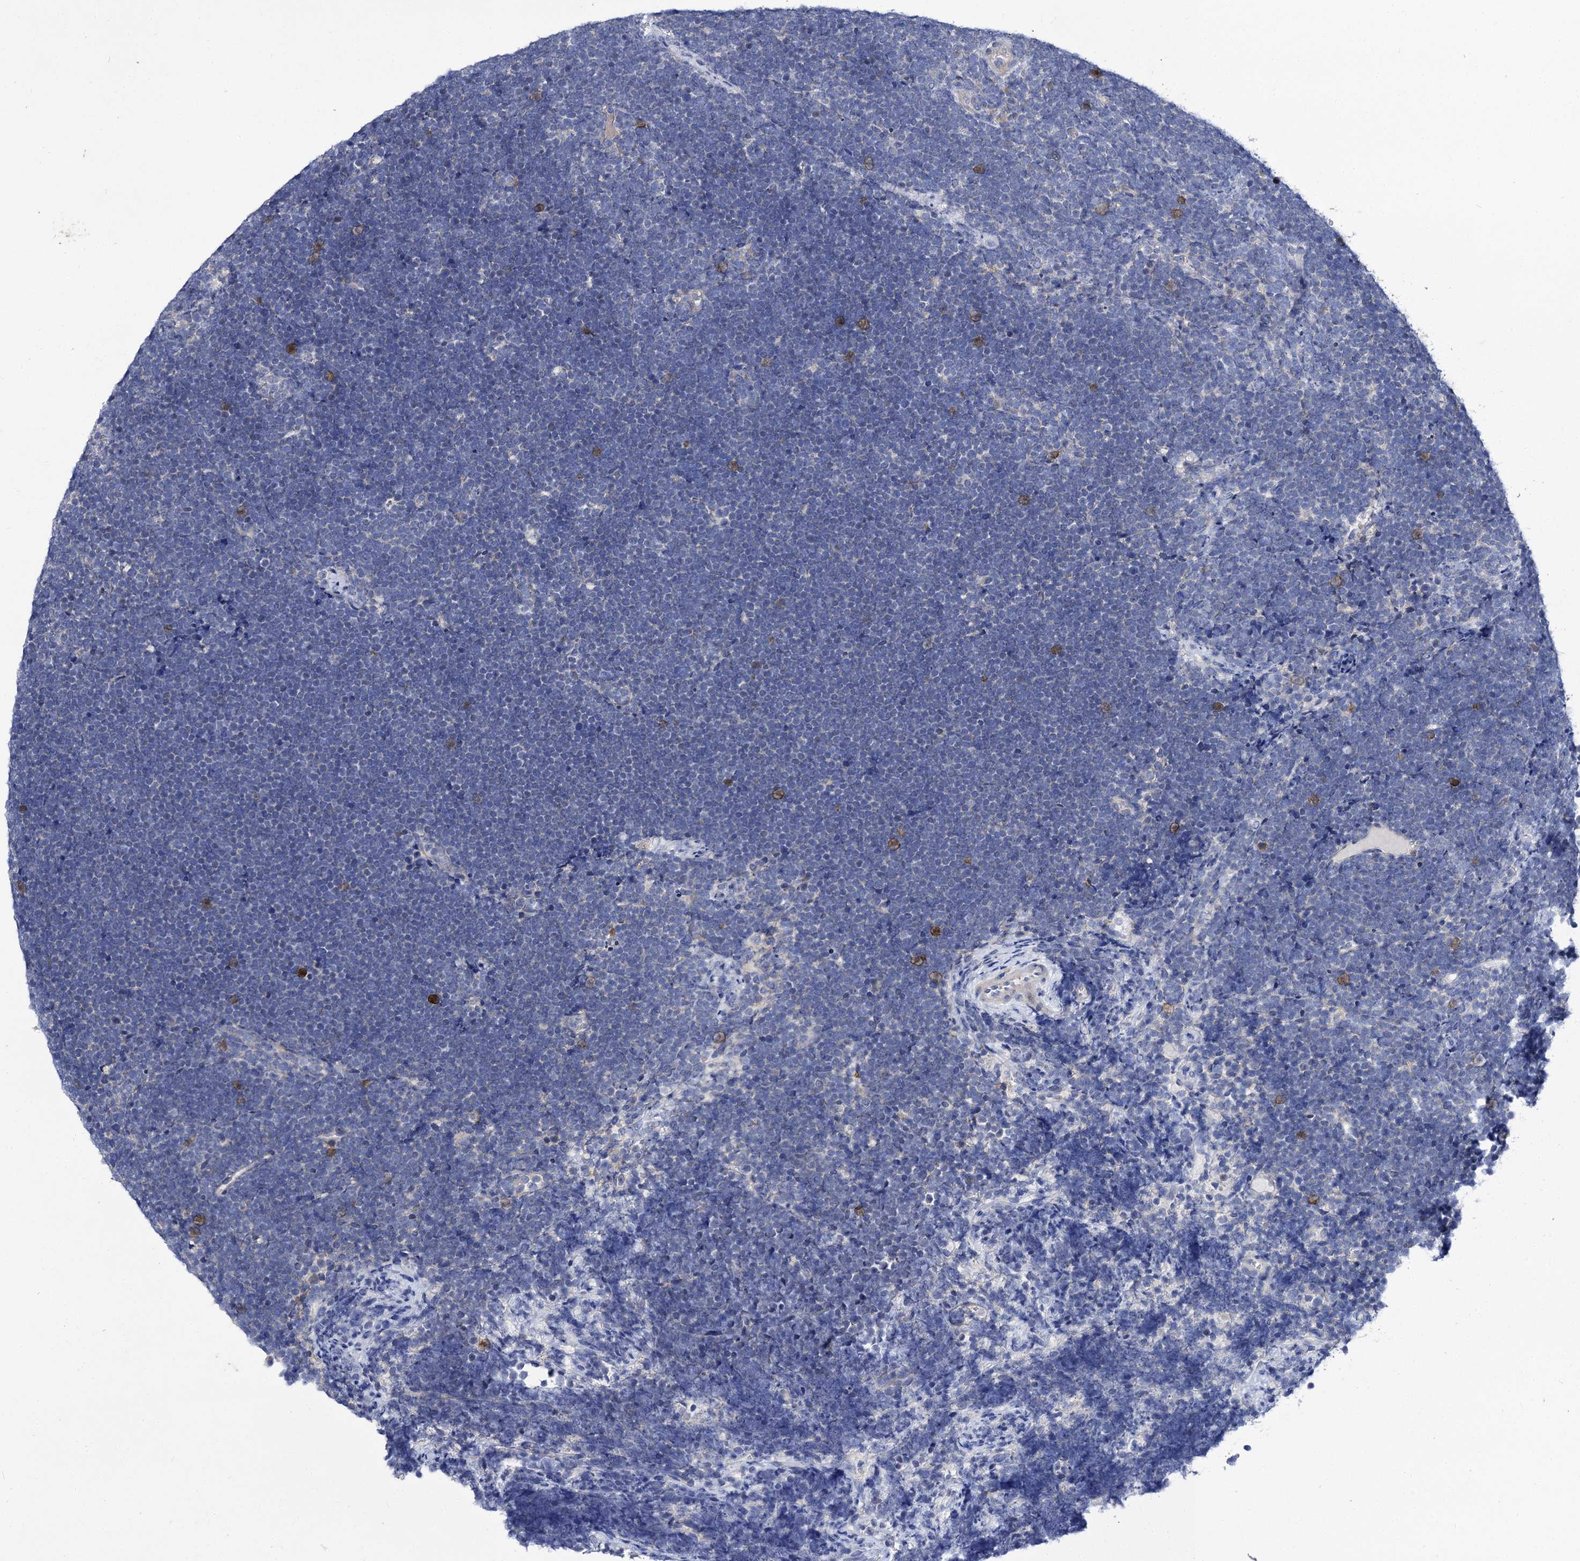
{"staining": {"intensity": "negative", "quantity": "none", "location": "none"}, "tissue": "lymphoma", "cell_type": "Tumor cells", "image_type": "cancer", "snomed": [{"axis": "morphology", "description": "Malignant lymphoma, non-Hodgkin's type, High grade"}, {"axis": "topography", "description": "Lymph node"}], "caption": "This is an IHC histopathology image of lymphoma. There is no positivity in tumor cells.", "gene": "PANX2", "patient": {"sex": "male", "age": 13}}